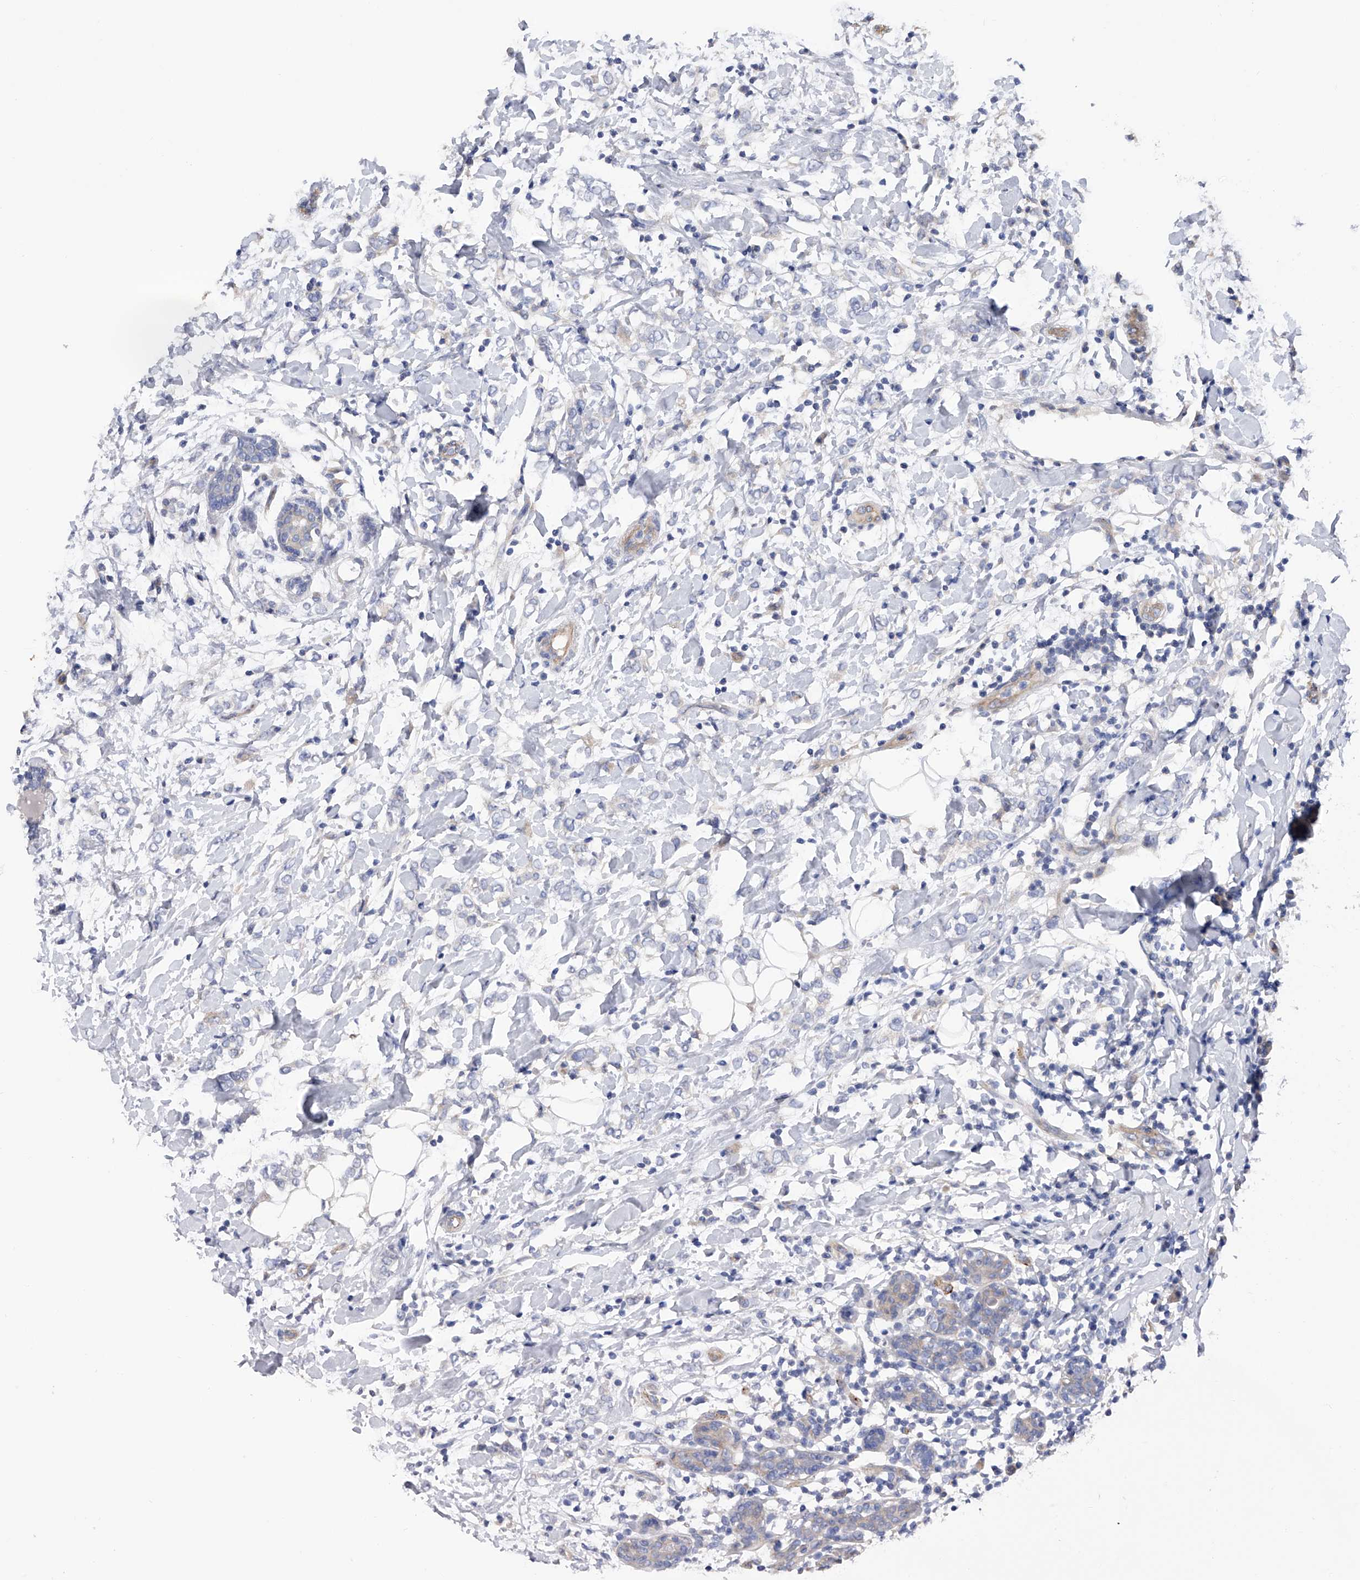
{"staining": {"intensity": "negative", "quantity": "none", "location": "none"}, "tissue": "breast cancer", "cell_type": "Tumor cells", "image_type": "cancer", "snomed": [{"axis": "morphology", "description": "Normal tissue, NOS"}, {"axis": "morphology", "description": "Lobular carcinoma"}, {"axis": "topography", "description": "Breast"}], "caption": "High magnification brightfield microscopy of breast cancer stained with DAB (brown) and counterstained with hematoxylin (blue): tumor cells show no significant staining.", "gene": "RWDD2A", "patient": {"sex": "female", "age": 47}}